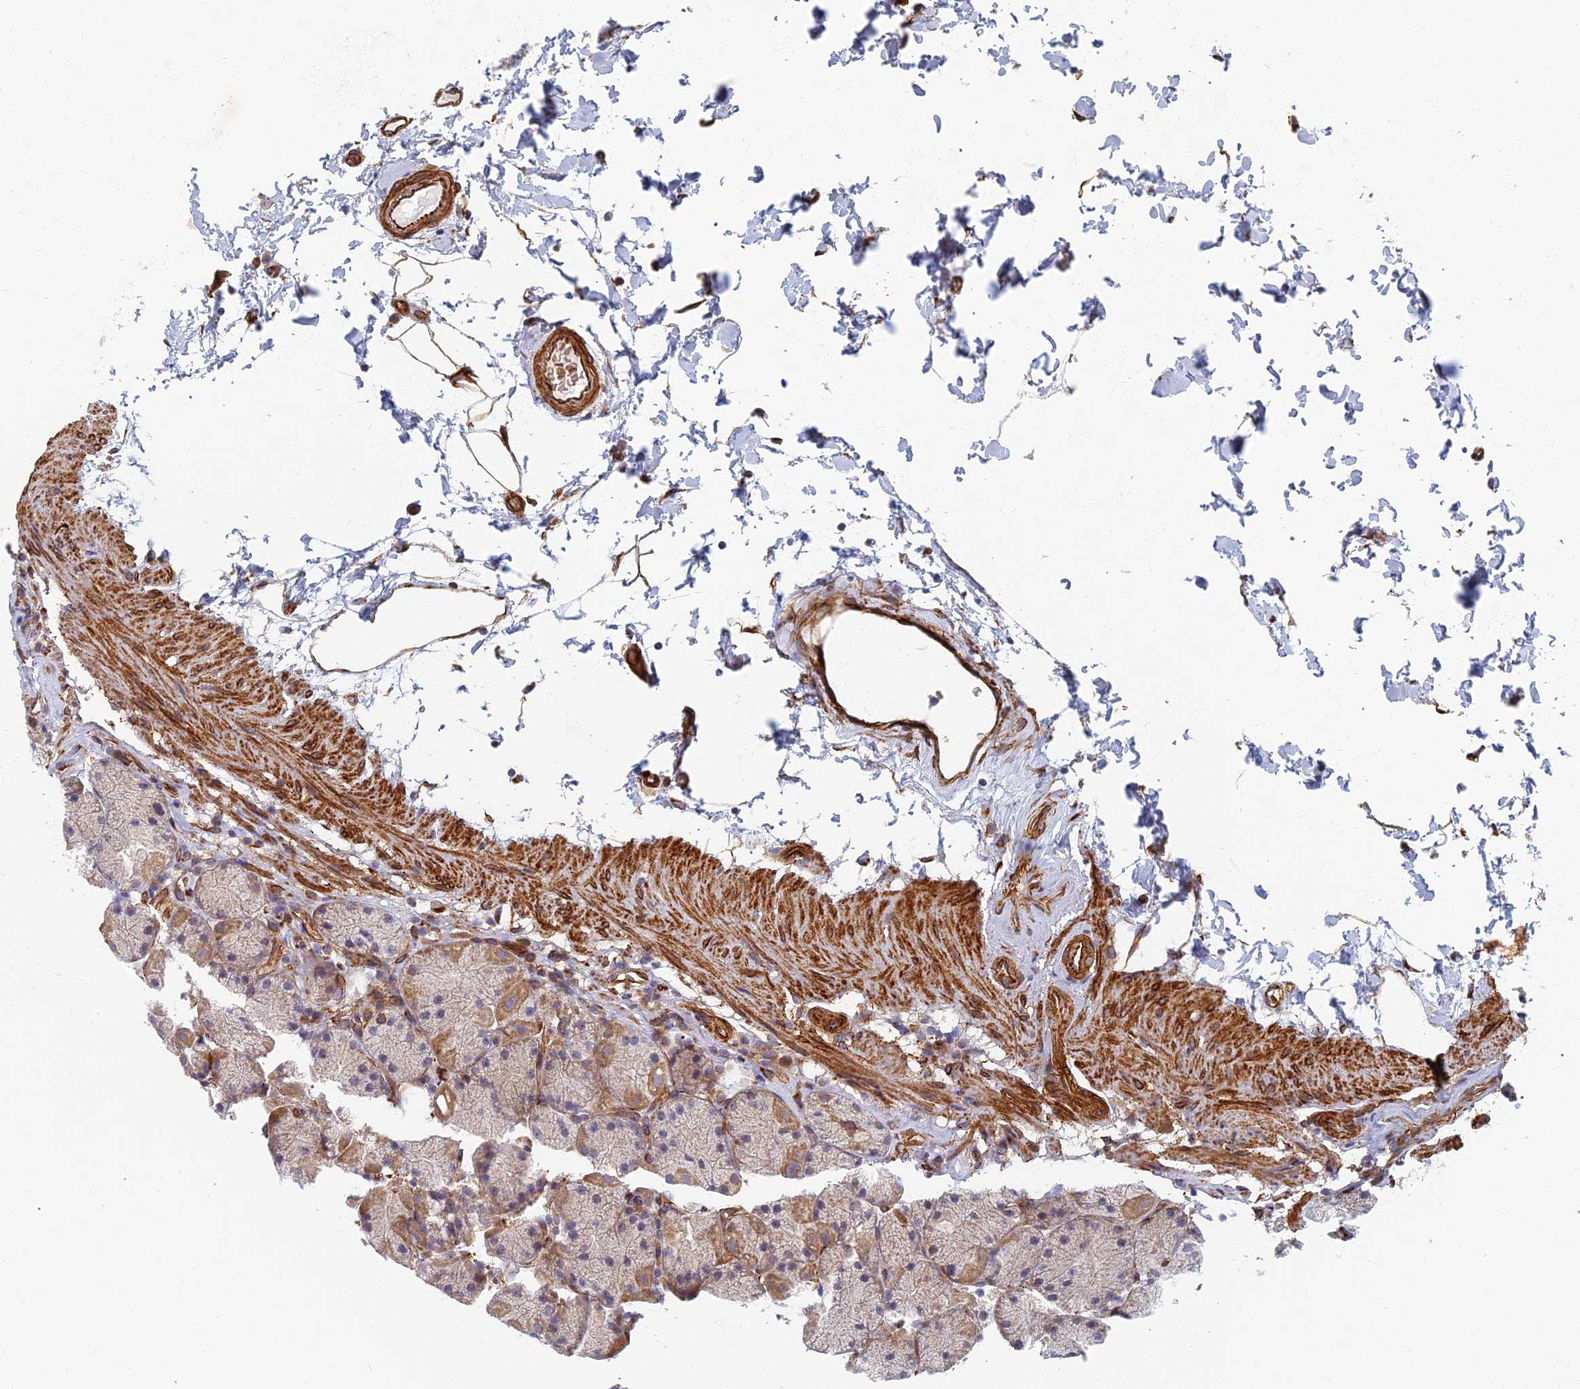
{"staining": {"intensity": "moderate", "quantity": "<25%", "location": "cytoplasmic/membranous"}, "tissue": "stomach", "cell_type": "Glandular cells", "image_type": "normal", "snomed": [{"axis": "morphology", "description": "Normal tissue, NOS"}, {"axis": "topography", "description": "Stomach, upper"}, {"axis": "topography", "description": "Stomach, lower"}], "caption": "A micrograph of human stomach stained for a protein displays moderate cytoplasmic/membranous brown staining in glandular cells.", "gene": "ABCB10", "patient": {"sex": "male", "age": 67}}